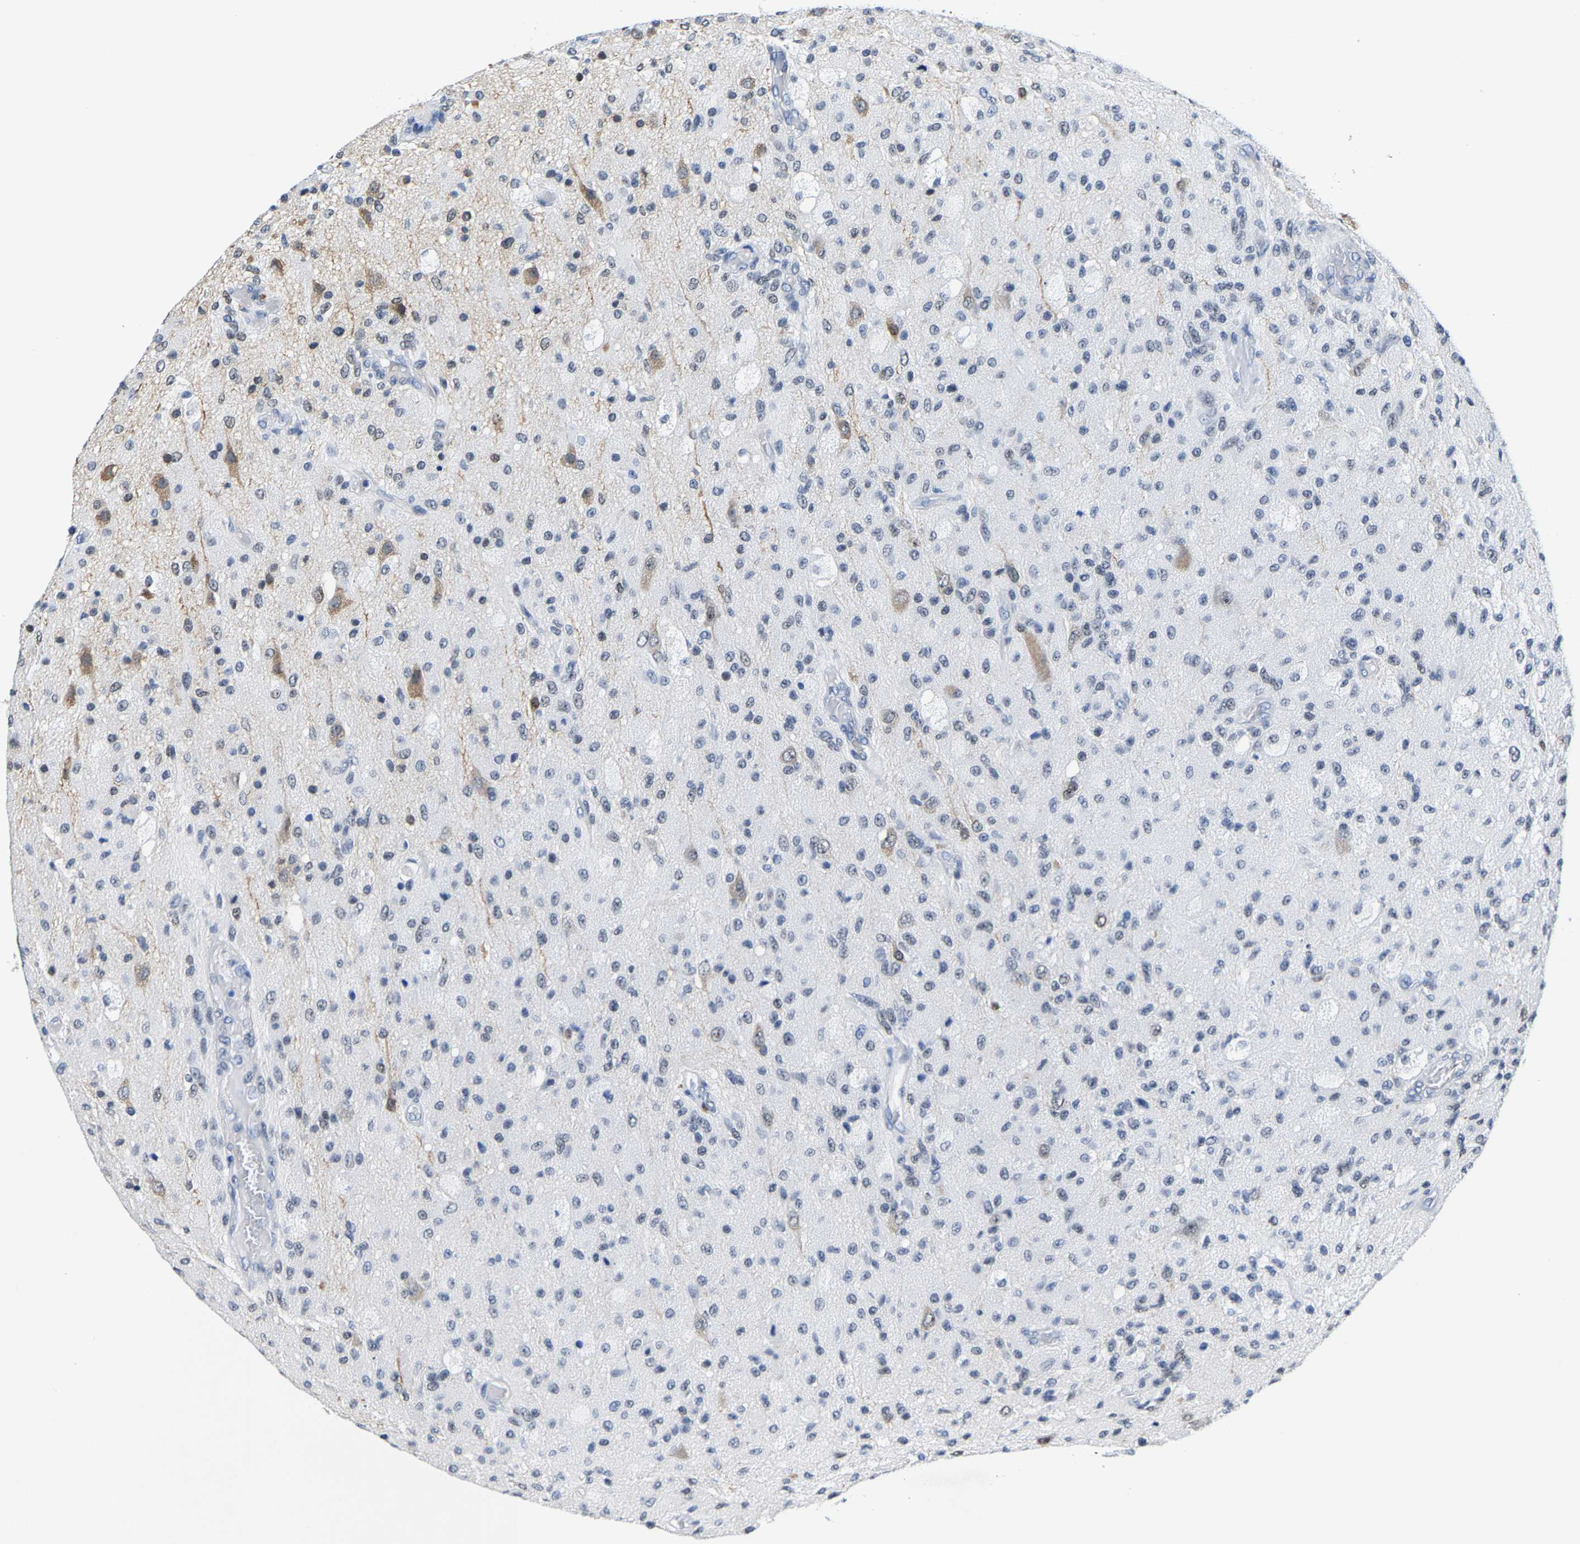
{"staining": {"intensity": "weak", "quantity": "<25%", "location": "cytoplasmic/membranous"}, "tissue": "glioma", "cell_type": "Tumor cells", "image_type": "cancer", "snomed": [{"axis": "morphology", "description": "Normal tissue, NOS"}, {"axis": "morphology", "description": "Glioma, malignant, High grade"}, {"axis": "topography", "description": "Cerebral cortex"}], "caption": "High power microscopy photomicrograph of an IHC image of malignant glioma (high-grade), revealing no significant staining in tumor cells.", "gene": "SETD1B", "patient": {"sex": "male", "age": 77}}